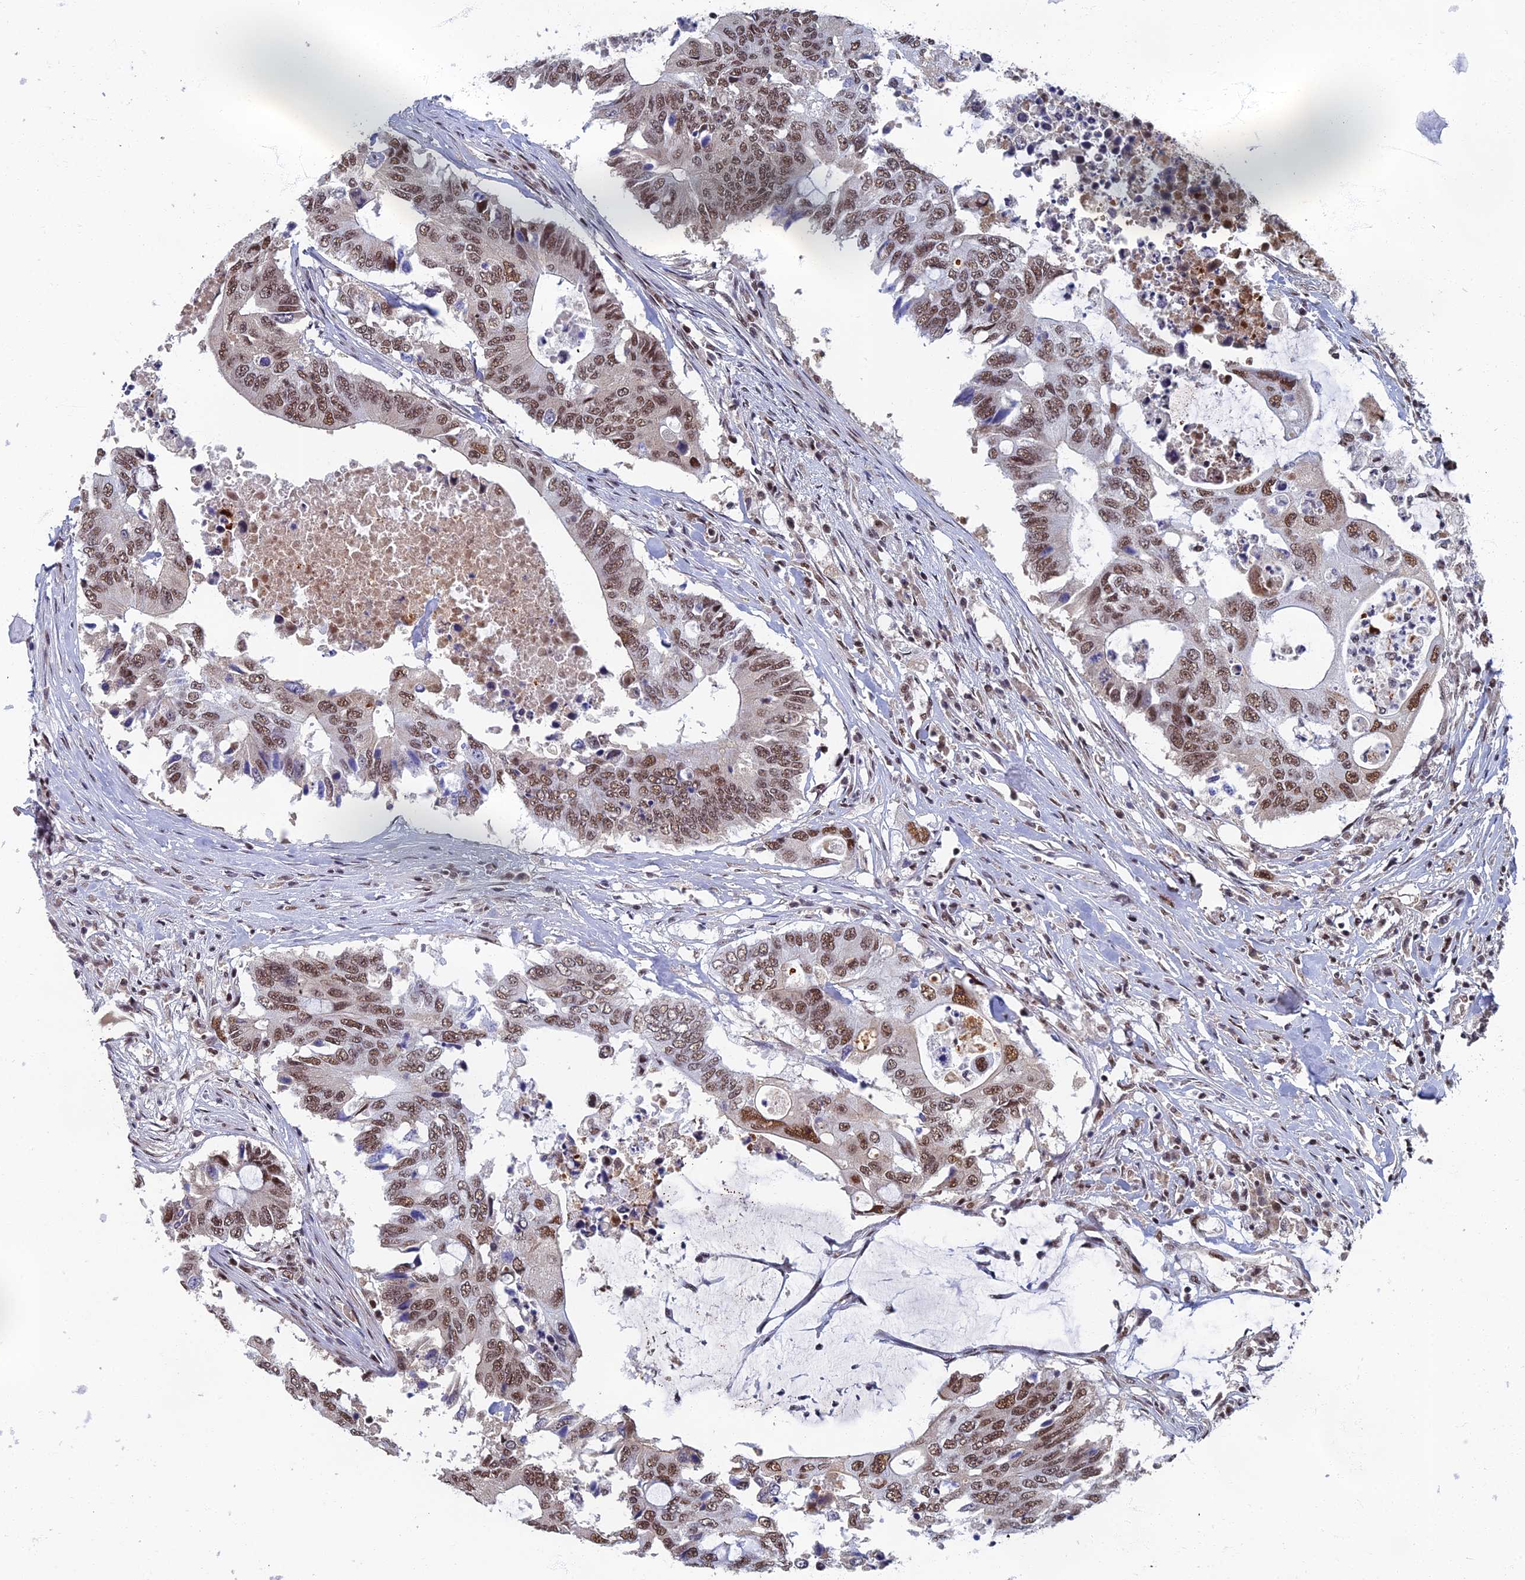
{"staining": {"intensity": "moderate", "quantity": ">75%", "location": "nuclear"}, "tissue": "colorectal cancer", "cell_type": "Tumor cells", "image_type": "cancer", "snomed": [{"axis": "morphology", "description": "Adenocarcinoma, NOS"}, {"axis": "topography", "description": "Colon"}], "caption": "Immunohistochemical staining of human adenocarcinoma (colorectal) demonstrates medium levels of moderate nuclear protein staining in about >75% of tumor cells.", "gene": "TAF13", "patient": {"sex": "male", "age": 71}}